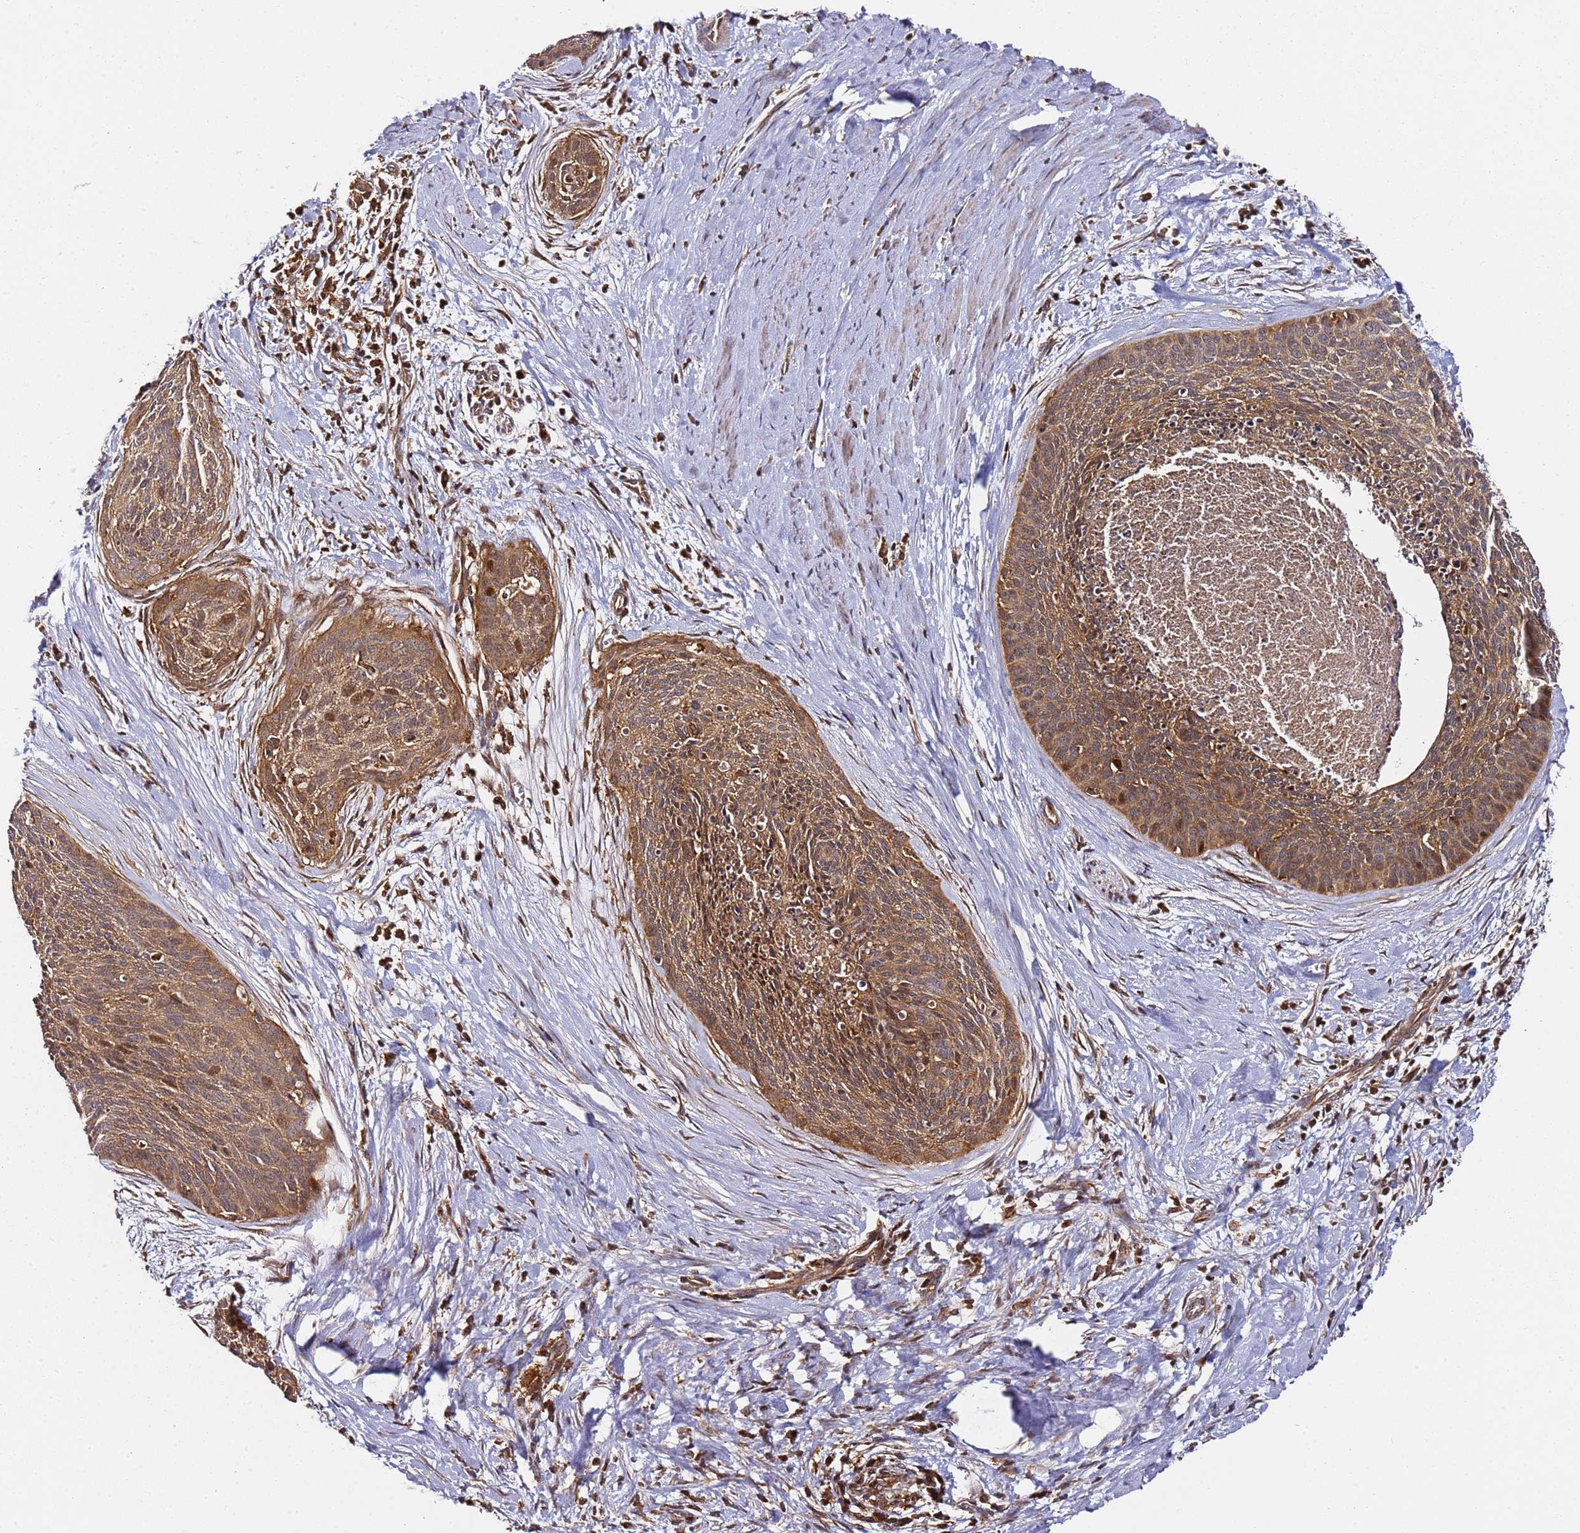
{"staining": {"intensity": "moderate", "quantity": ">75%", "location": "cytoplasmic/membranous,nuclear"}, "tissue": "cervical cancer", "cell_type": "Tumor cells", "image_type": "cancer", "snomed": [{"axis": "morphology", "description": "Squamous cell carcinoma, NOS"}, {"axis": "topography", "description": "Cervix"}], "caption": "High-power microscopy captured an immunohistochemistry histopathology image of cervical squamous cell carcinoma, revealing moderate cytoplasmic/membranous and nuclear staining in about >75% of tumor cells. (DAB (3,3'-diaminobenzidine) = brown stain, brightfield microscopy at high magnification).", "gene": "PRMT7", "patient": {"sex": "female", "age": 55}}